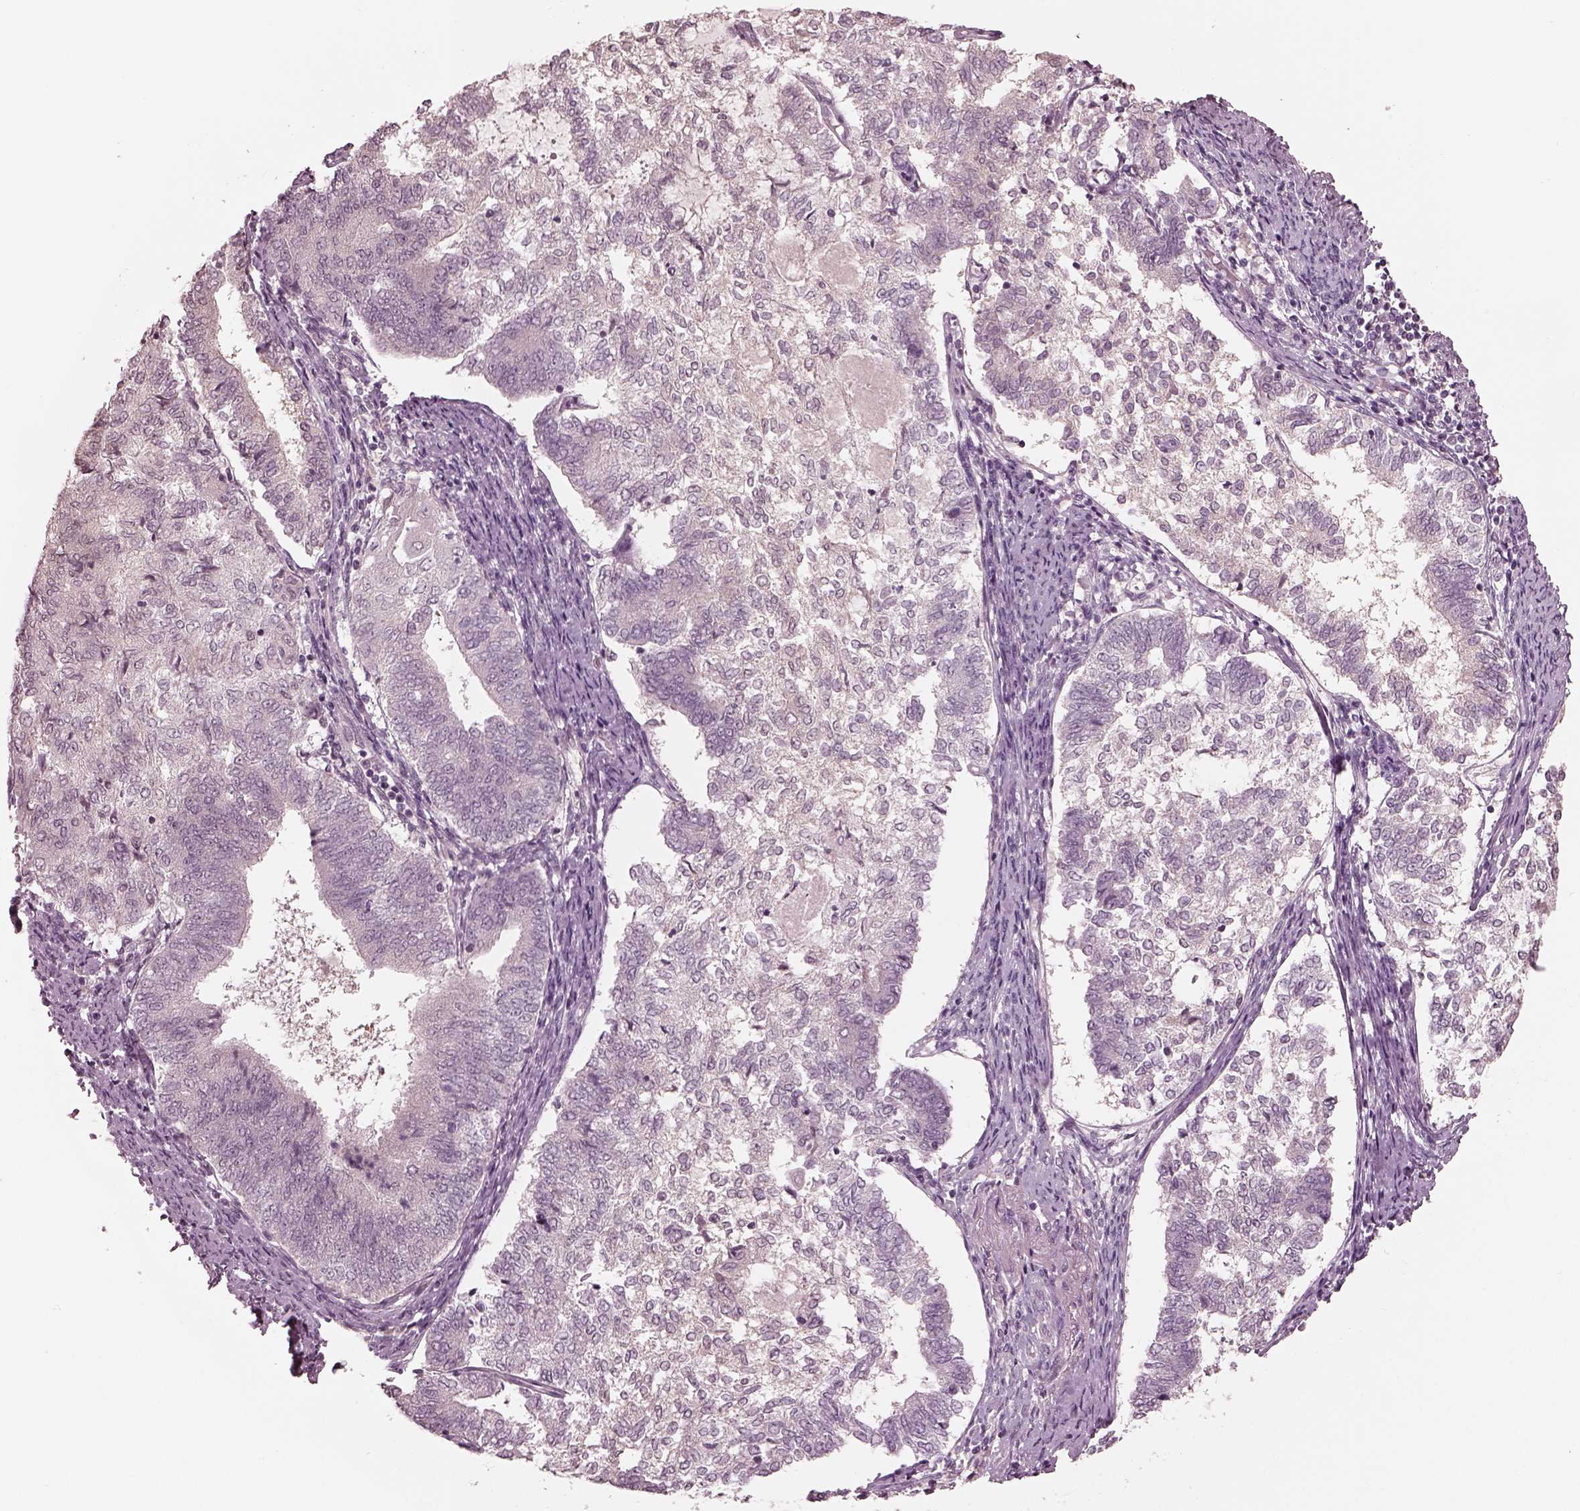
{"staining": {"intensity": "negative", "quantity": "none", "location": "none"}, "tissue": "endometrial cancer", "cell_type": "Tumor cells", "image_type": "cancer", "snomed": [{"axis": "morphology", "description": "Adenocarcinoma, NOS"}, {"axis": "topography", "description": "Endometrium"}], "caption": "This is an immunohistochemistry image of endometrial adenocarcinoma. There is no positivity in tumor cells.", "gene": "IQCG", "patient": {"sex": "female", "age": 65}}